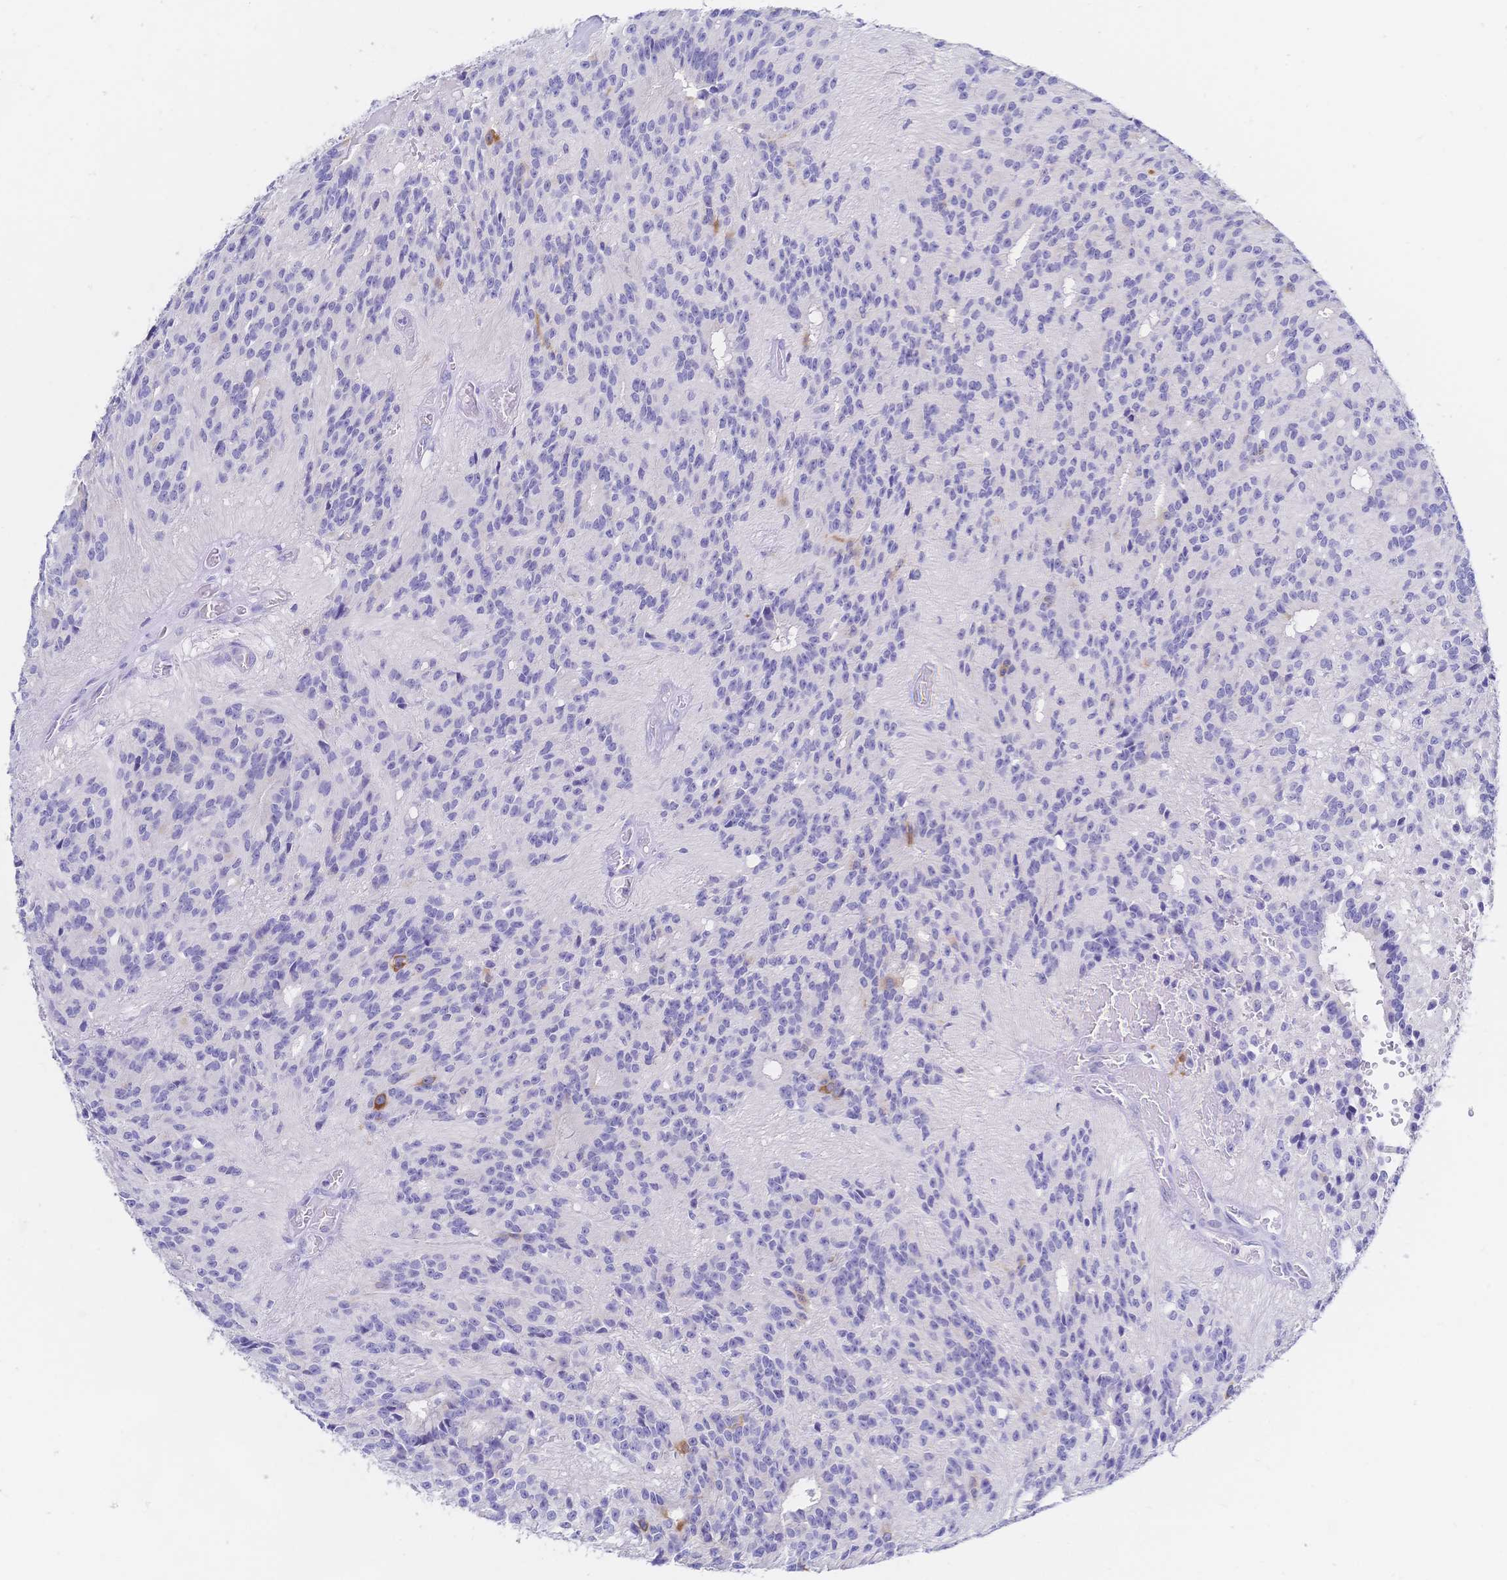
{"staining": {"intensity": "negative", "quantity": "none", "location": "none"}, "tissue": "glioma", "cell_type": "Tumor cells", "image_type": "cancer", "snomed": [{"axis": "morphology", "description": "Glioma, malignant, Low grade"}, {"axis": "topography", "description": "Brain"}], "caption": "Tumor cells are negative for protein expression in human malignant glioma (low-grade).", "gene": "RRM1", "patient": {"sex": "male", "age": 31}}